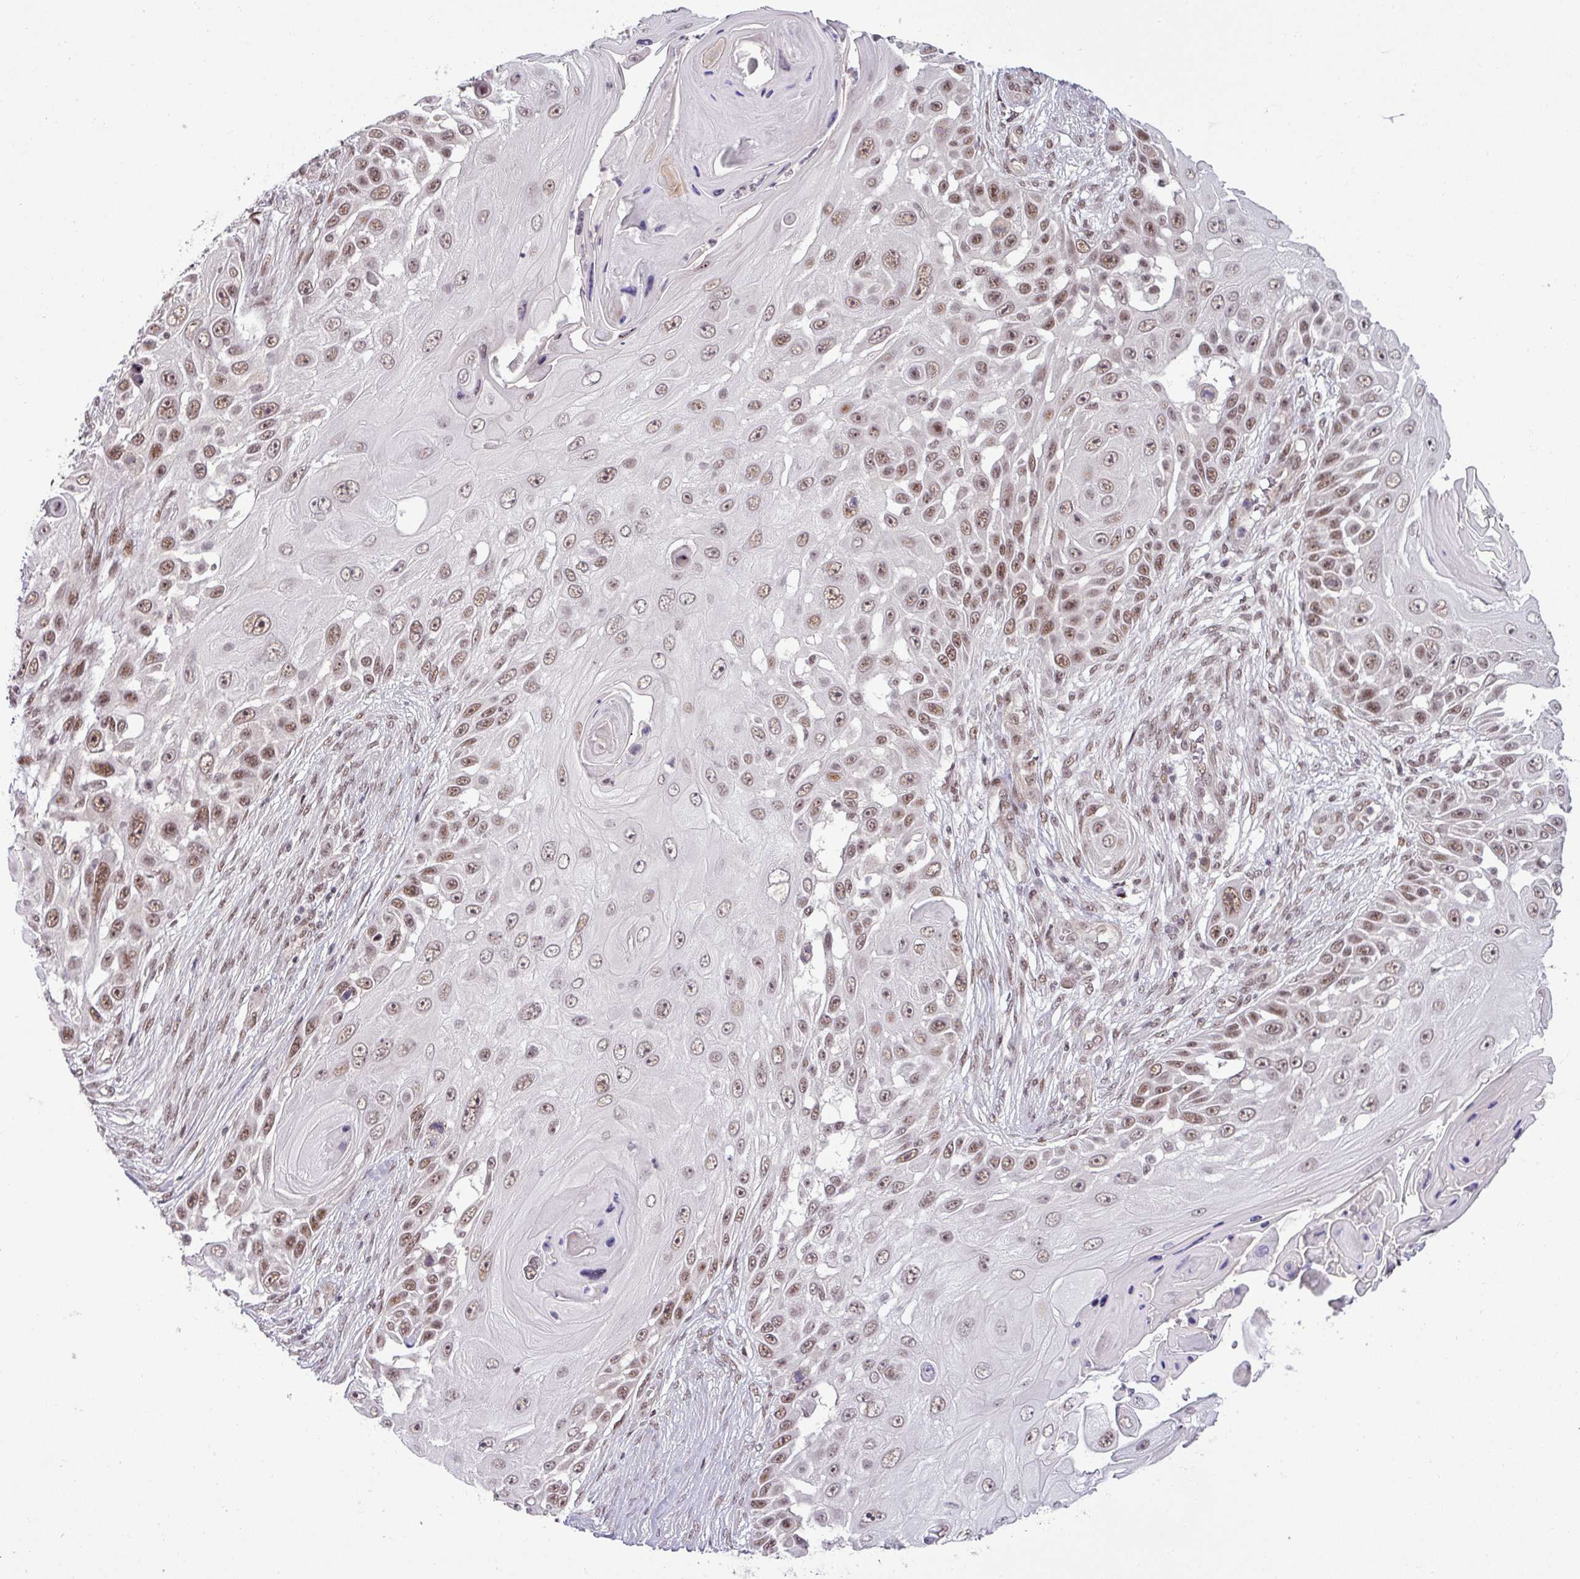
{"staining": {"intensity": "moderate", "quantity": ">75%", "location": "nuclear"}, "tissue": "skin cancer", "cell_type": "Tumor cells", "image_type": "cancer", "snomed": [{"axis": "morphology", "description": "Squamous cell carcinoma, NOS"}, {"axis": "topography", "description": "Skin"}], "caption": "IHC of human skin squamous cell carcinoma shows medium levels of moderate nuclear positivity in approximately >75% of tumor cells.", "gene": "PTPN20", "patient": {"sex": "female", "age": 44}}